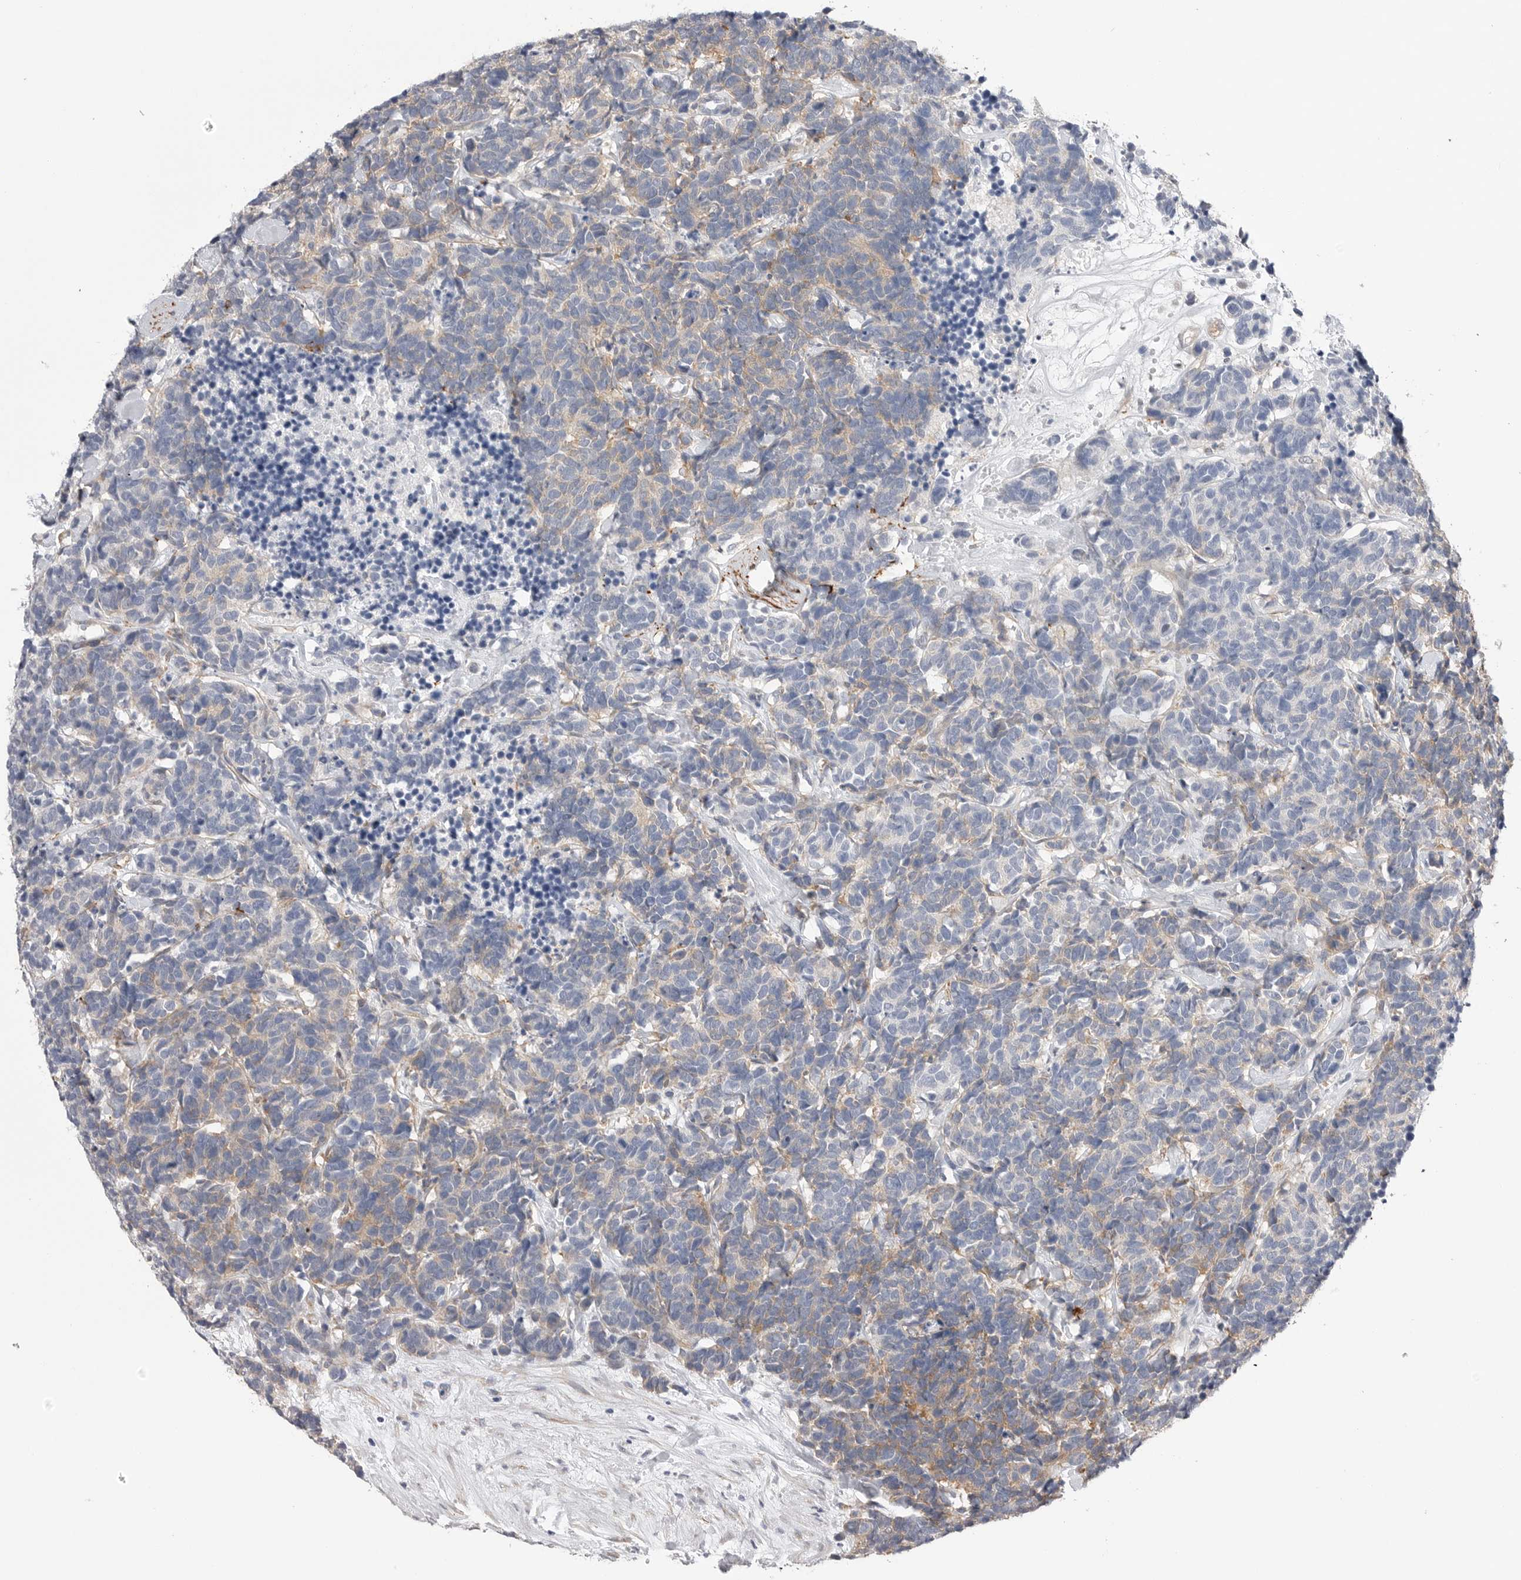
{"staining": {"intensity": "weak", "quantity": "25%-75%", "location": "cytoplasmic/membranous"}, "tissue": "carcinoid", "cell_type": "Tumor cells", "image_type": "cancer", "snomed": [{"axis": "morphology", "description": "Carcinoma, NOS"}, {"axis": "morphology", "description": "Carcinoid, malignant, NOS"}, {"axis": "topography", "description": "Urinary bladder"}], "caption": "Brown immunohistochemical staining in human malignant carcinoid displays weak cytoplasmic/membranous positivity in about 25%-75% of tumor cells.", "gene": "AKAP12", "patient": {"sex": "male", "age": 57}}